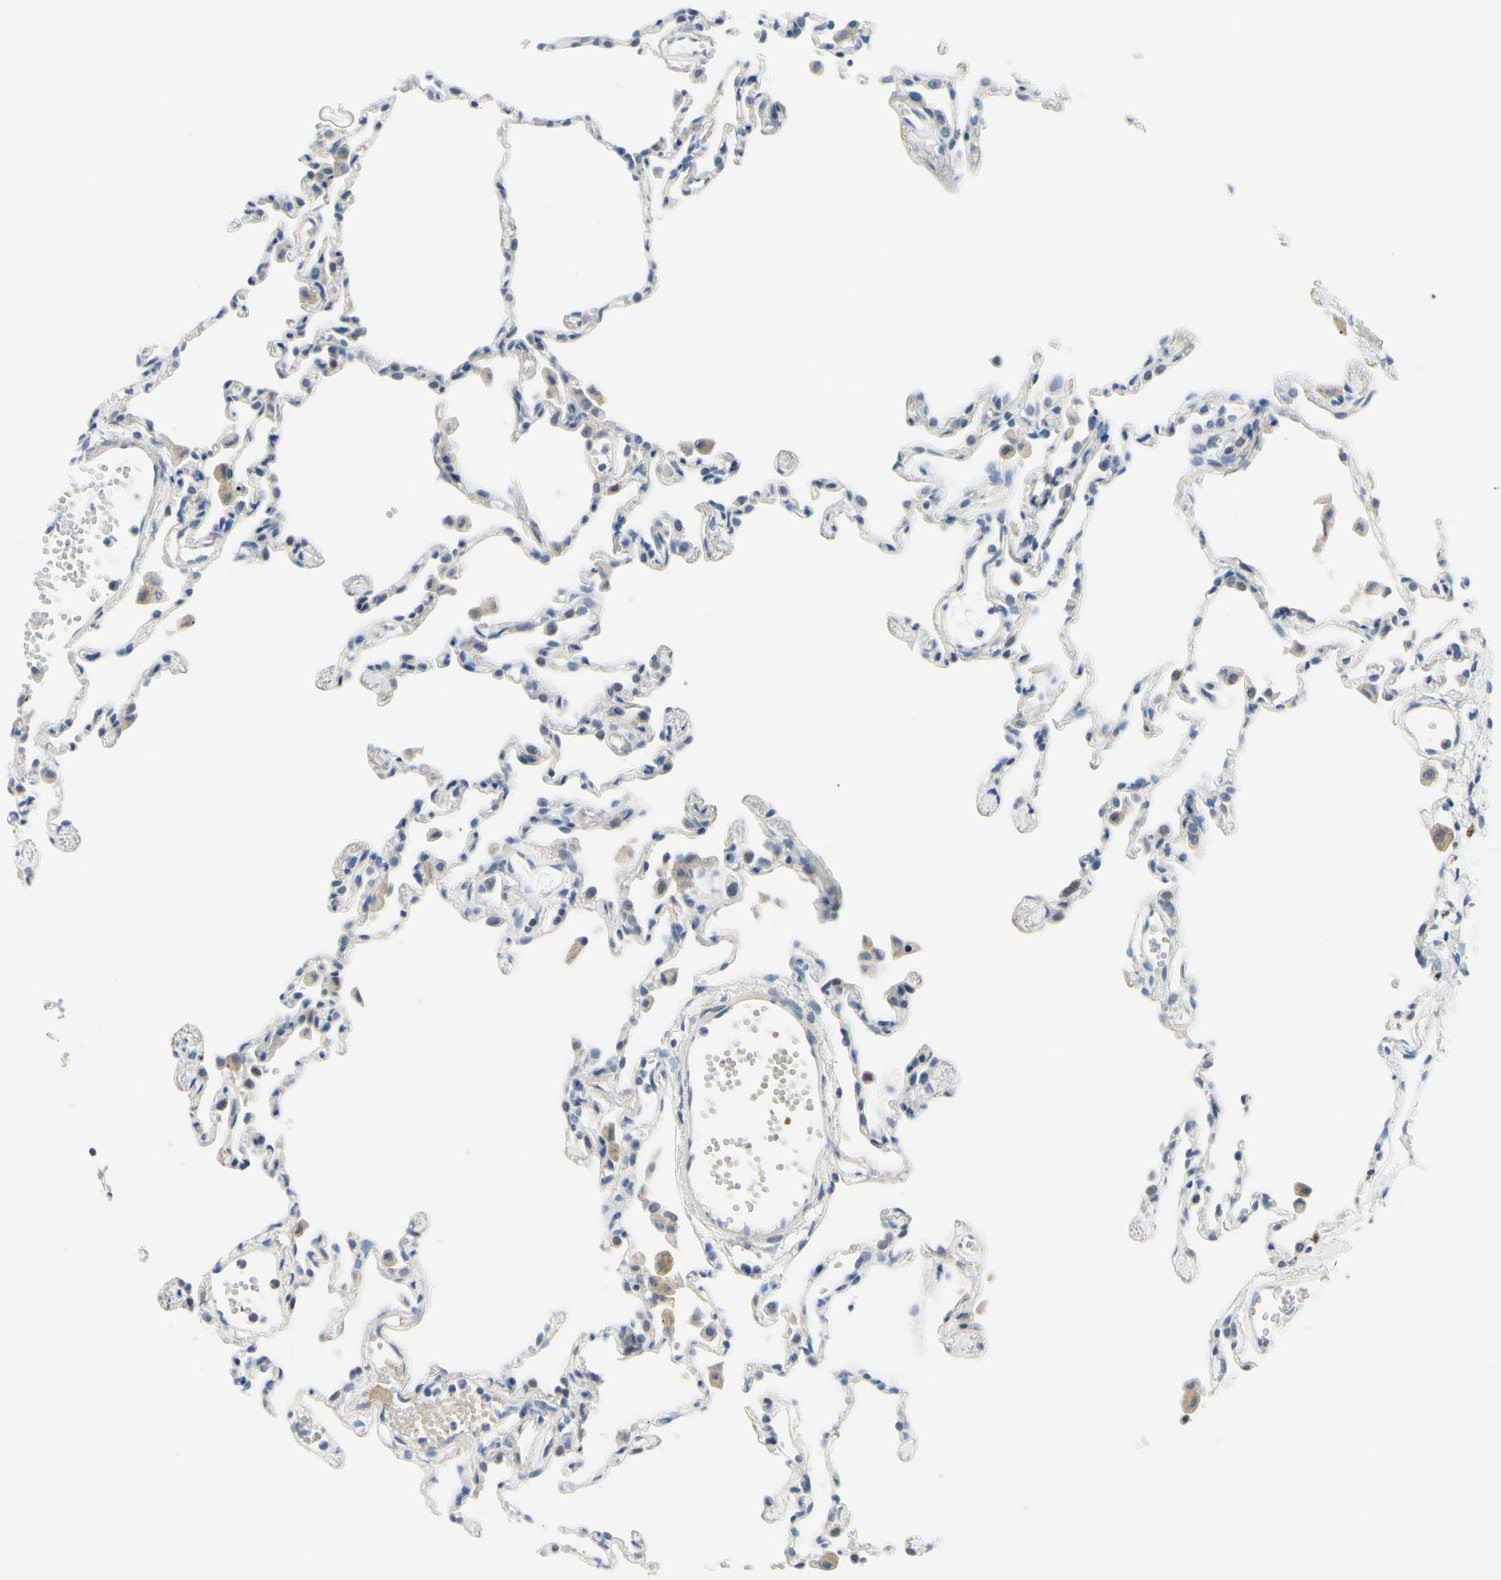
{"staining": {"intensity": "negative", "quantity": "none", "location": "none"}, "tissue": "lung", "cell_type": "Alveolar cells", "image_type": "normal", "snomed": [{"axis": "morphology", "description": "Normal tissue, NOS"}, {"axis": "topography", "description": "Lung"}], "caption": "Immunohistochemistry histopathology image of benign lung: lung stained with DAB (3,3'-diaminobenzidine) exhibits no significant protein staining in alveolar cells.", "gene": "FCER2", "patient": {"sex": "female", "age": 49}}